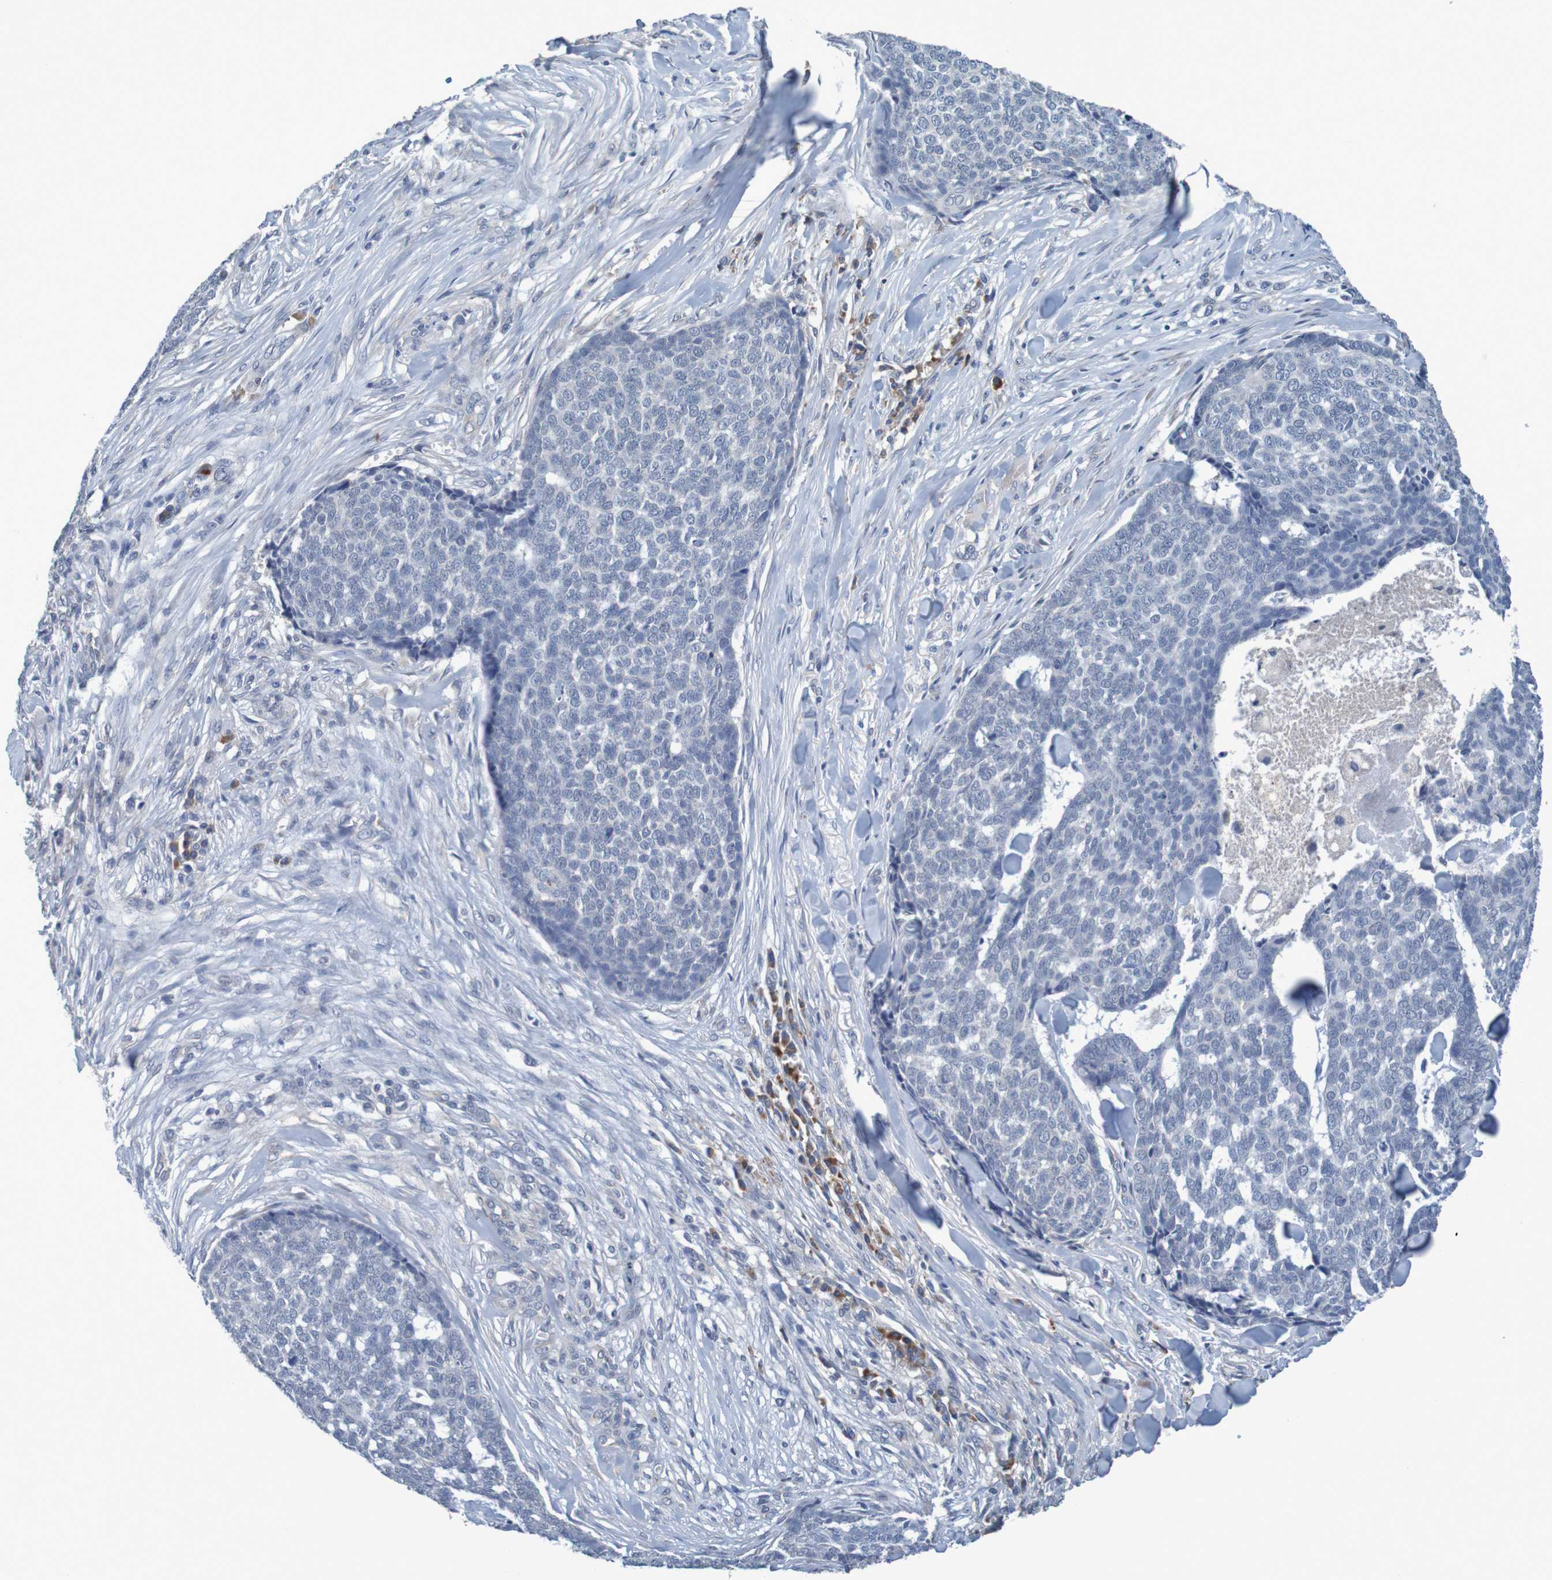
{"staining": {"intensity": "negative", "quantity": "none", "location": "none"}, "tissue": "skin cancer", "cell_type": "Tumor cells", "image_type": "cancer", "snomed": [{"axis": "morphology", "description": "Basal cell carcinoma"}, {"axis": "topography", "description": "Skin"}], "caption": "Human basal cell carcinoma (skin) stained for a protein using IHC reveals no positivity in tumor cells.", "gene": "LTA", "patient": {"sex": "male", "age": 84}}